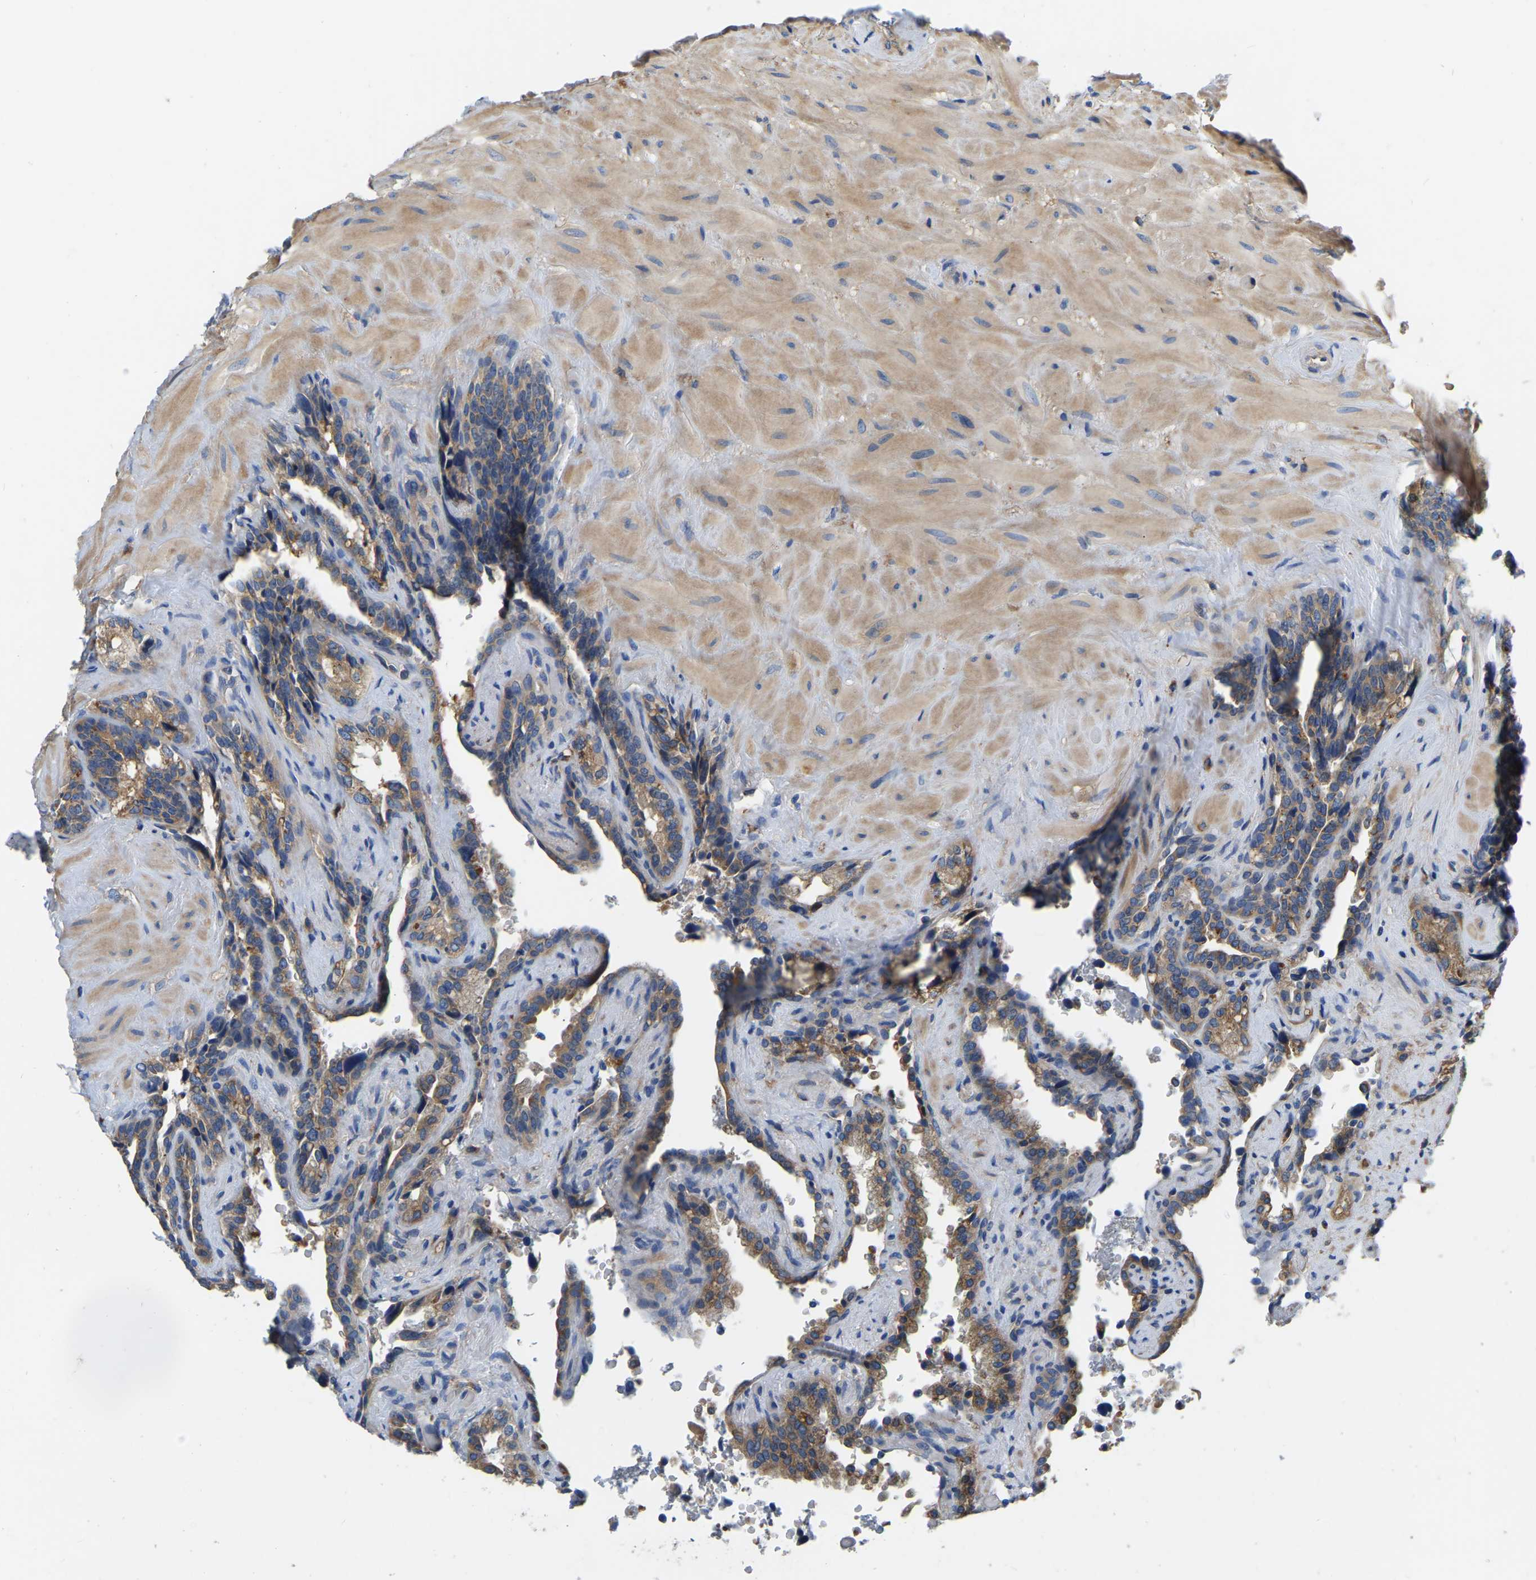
{"staining": {"intensity": "moderate", "quantity": ">75%", "location": "cytoplasmic/membranous"}, "tissue": "seminal vesicle", "cell_type": "Glandular cells", "image_type": "normal", "snomed": [{"axis": "morphology", "description": "Normal tissue, NOS"}, {"axis": "topography", "description": "Seminal veicle"}], "caption": "Protein analysis of normal seminal vesicle displays moderate cytoplasmic/membranous expression in about >75% of glandular cells.", "gene": "GARS1", "patient": {"sex": "male", "age": 68}}